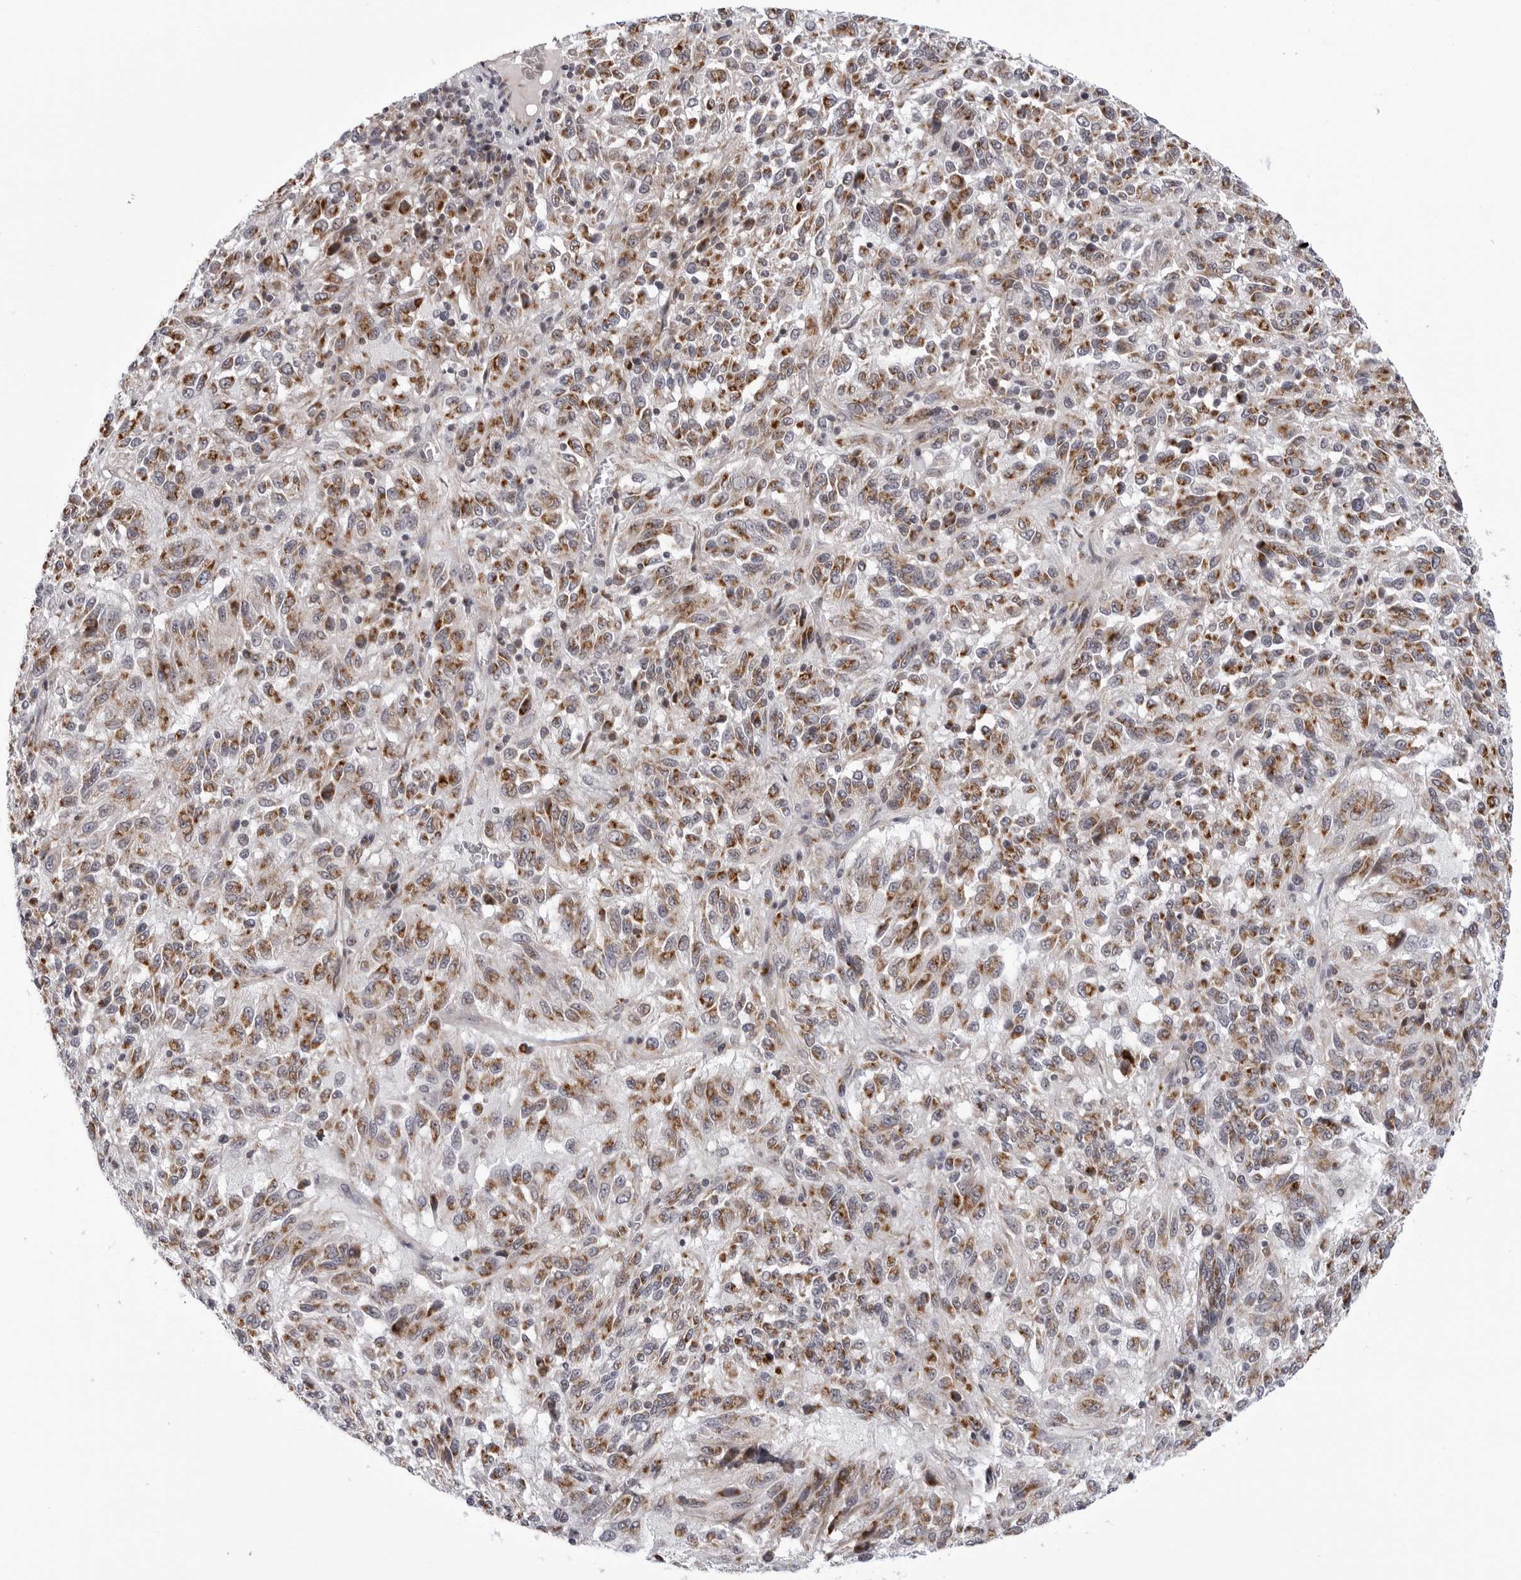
{"staining": {"intensity": "strong", "quantity": ">75%", "location": "cytoplasmic/membranous"}, "tissue": "melanoma", "cell_type": "Tumor cells", "image_type": "cancer", "snomed": [{"axis": "morphology", "description": "Malignant melanoma, Metastatic site"}, {"axis": "topography", "description": "Lung"}], "caption": "Human melanoma stained with a protein marker demonstrates strong staining in tumor cells.", "gene": "CDK20", "patient": {"sex": "male", "age": 64}}